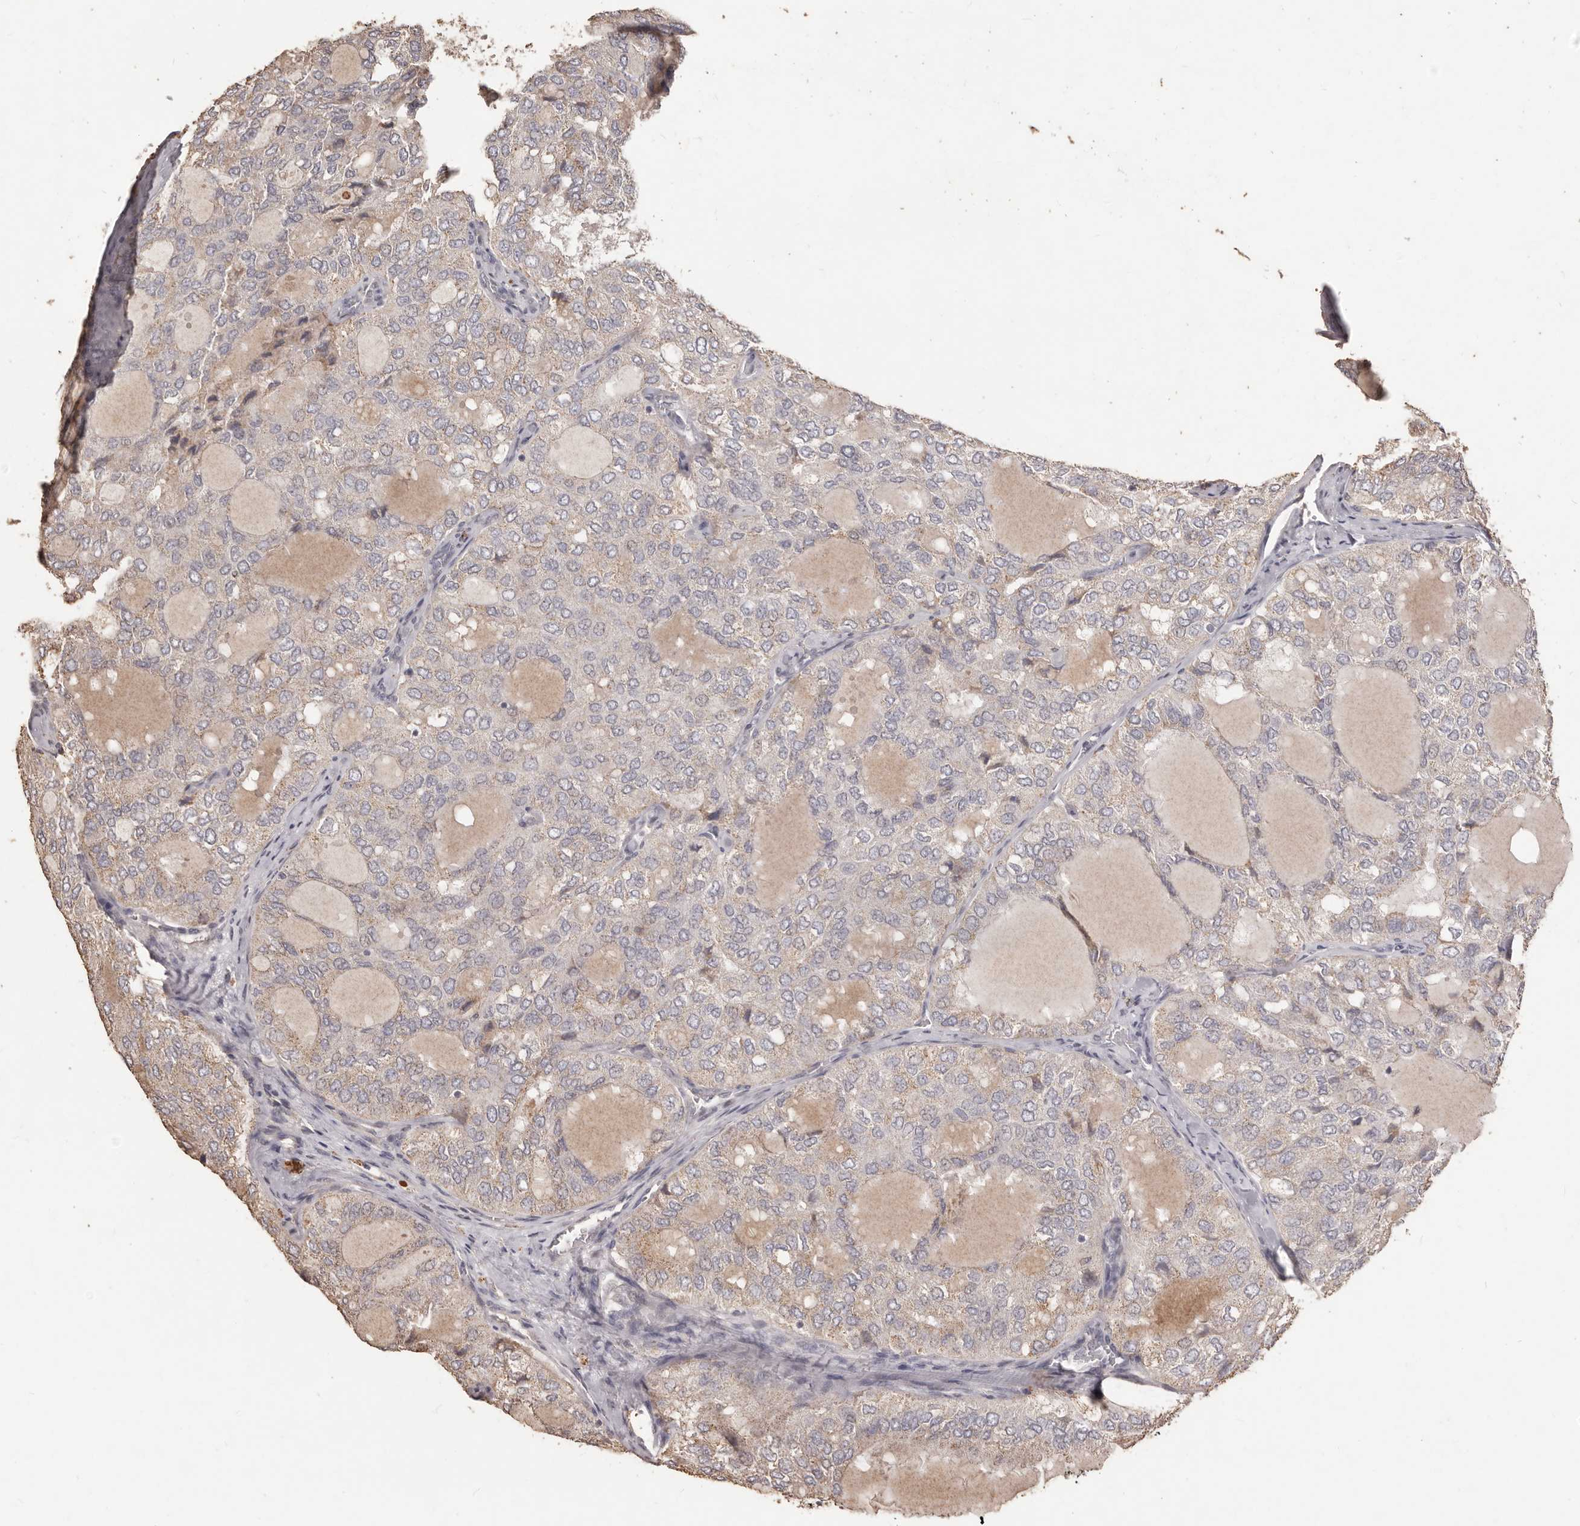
{"staining": {"intensity": "weak", "quantity": "25%-75%", "location": "cytoplasmic/membranous"}, "tissue": "thyroid cancer", "cell_type": "Tumor cells", "image_type": "cancer", "snomed": [{"axis": "morphology", "description": "Follicular adenoma carcinoma, NOS"}, {"axis": "topography", "description": "Thyroid gland"}], "caption": "DAB (3,3'-diaminobenzidine) immunohistochemical staining of human thyroid cancer displays weak cytoplasmic/membranous protein positivity in about 25%-75% of tumor cells.", "gene": "PRSS27", "patient": {"sex": "male", "age": 75}}